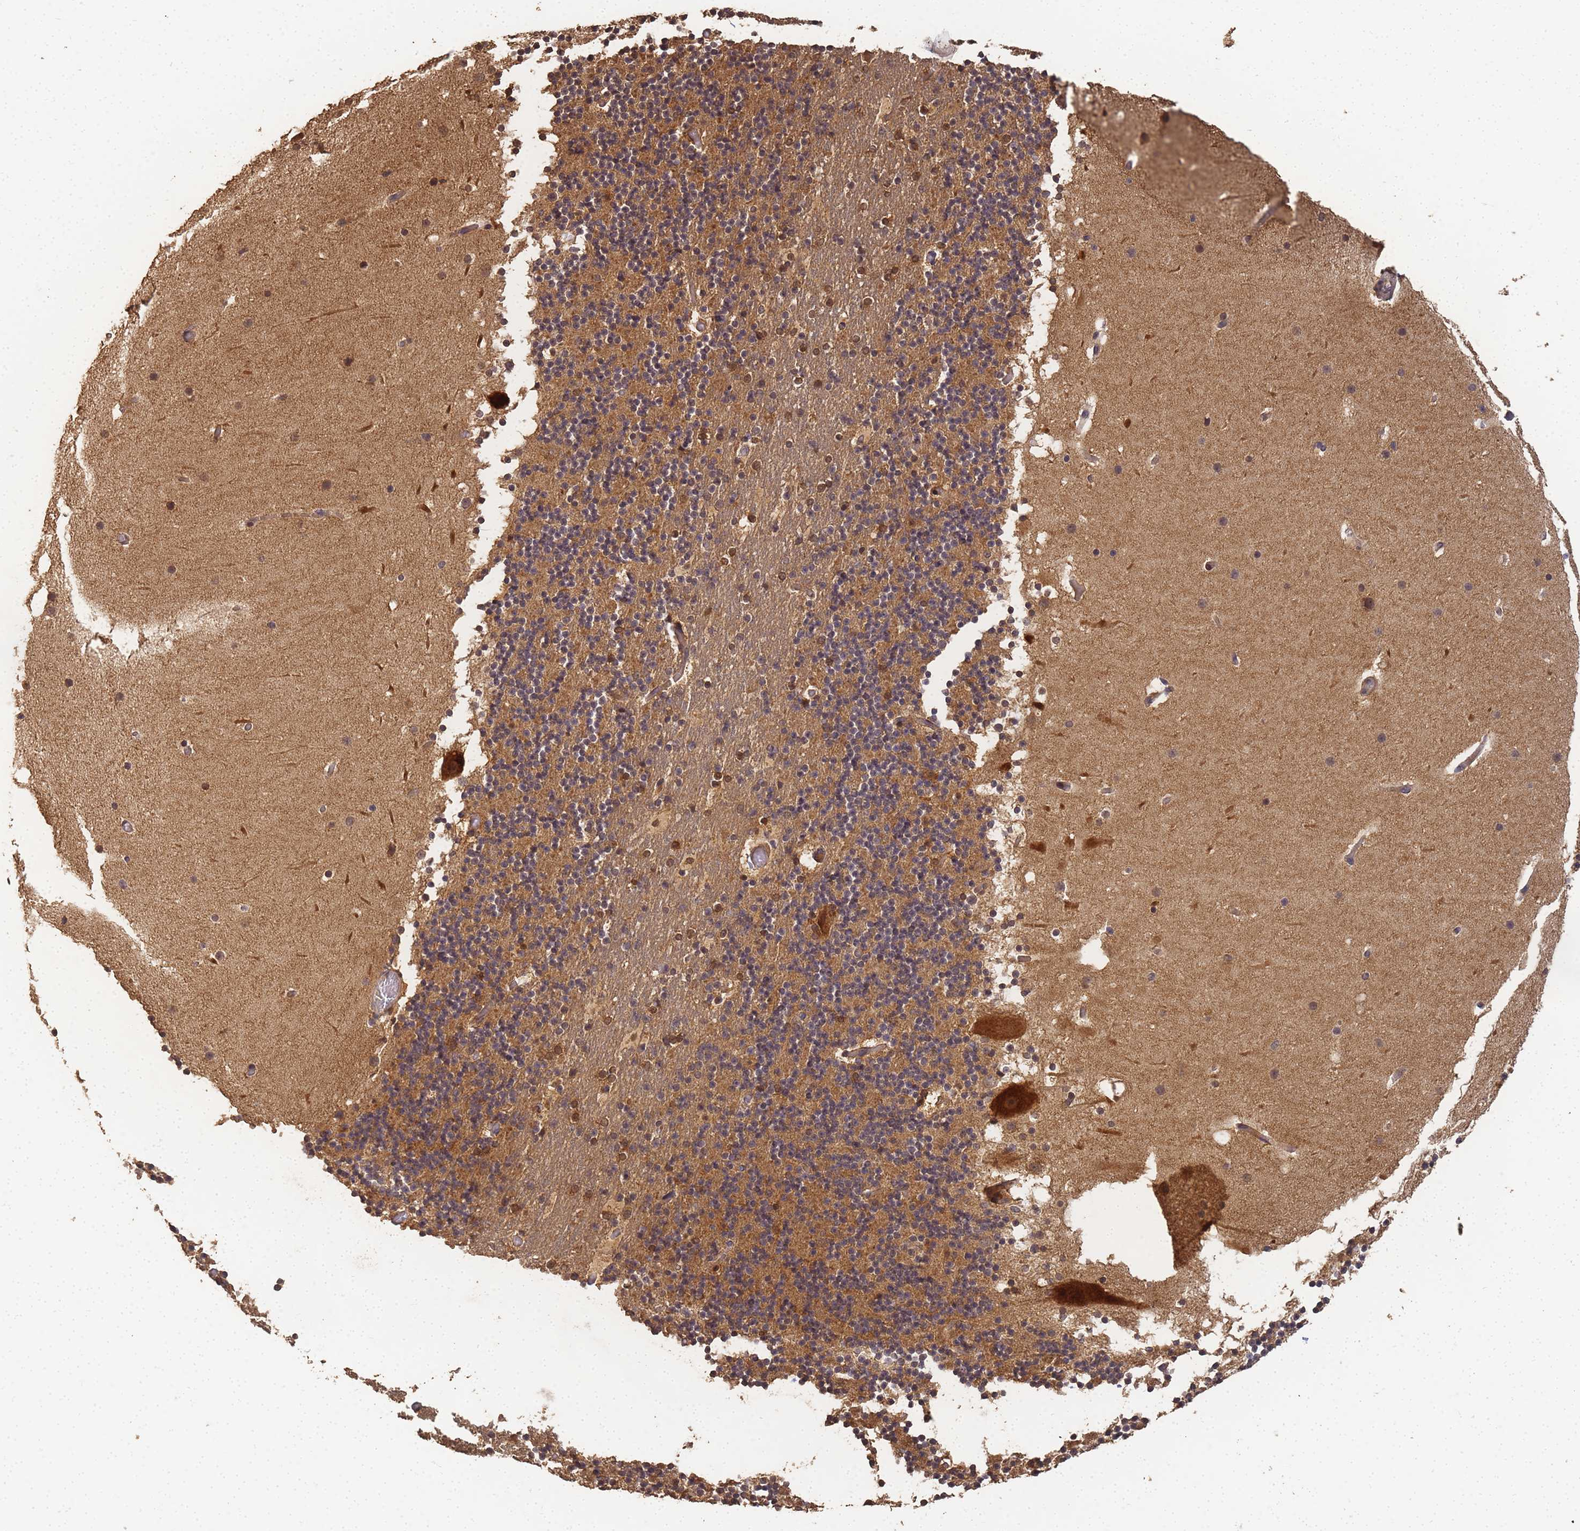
{"staining": {"intensity": "moderate", "quantity": "25%-75%", "location": "cytoplasmic/membranous"}, "tissue": "cerebellum", "cell_type": "Cells in granular layer", "image_type": "normal", "snomed": [{"axis": "morphology", "description": "Normal tissue, NOS"}, {"axis": "topography", "description": "Cerebellum"}], "caption": "IHC of unremarkable human cerebellum displays medium levels of moderate cytoplasmic/membranous staining in about 25%-75% of cells in granular layer.", "gene": "ALKBH1", "patient": {"sex": "male", "age": 57}}